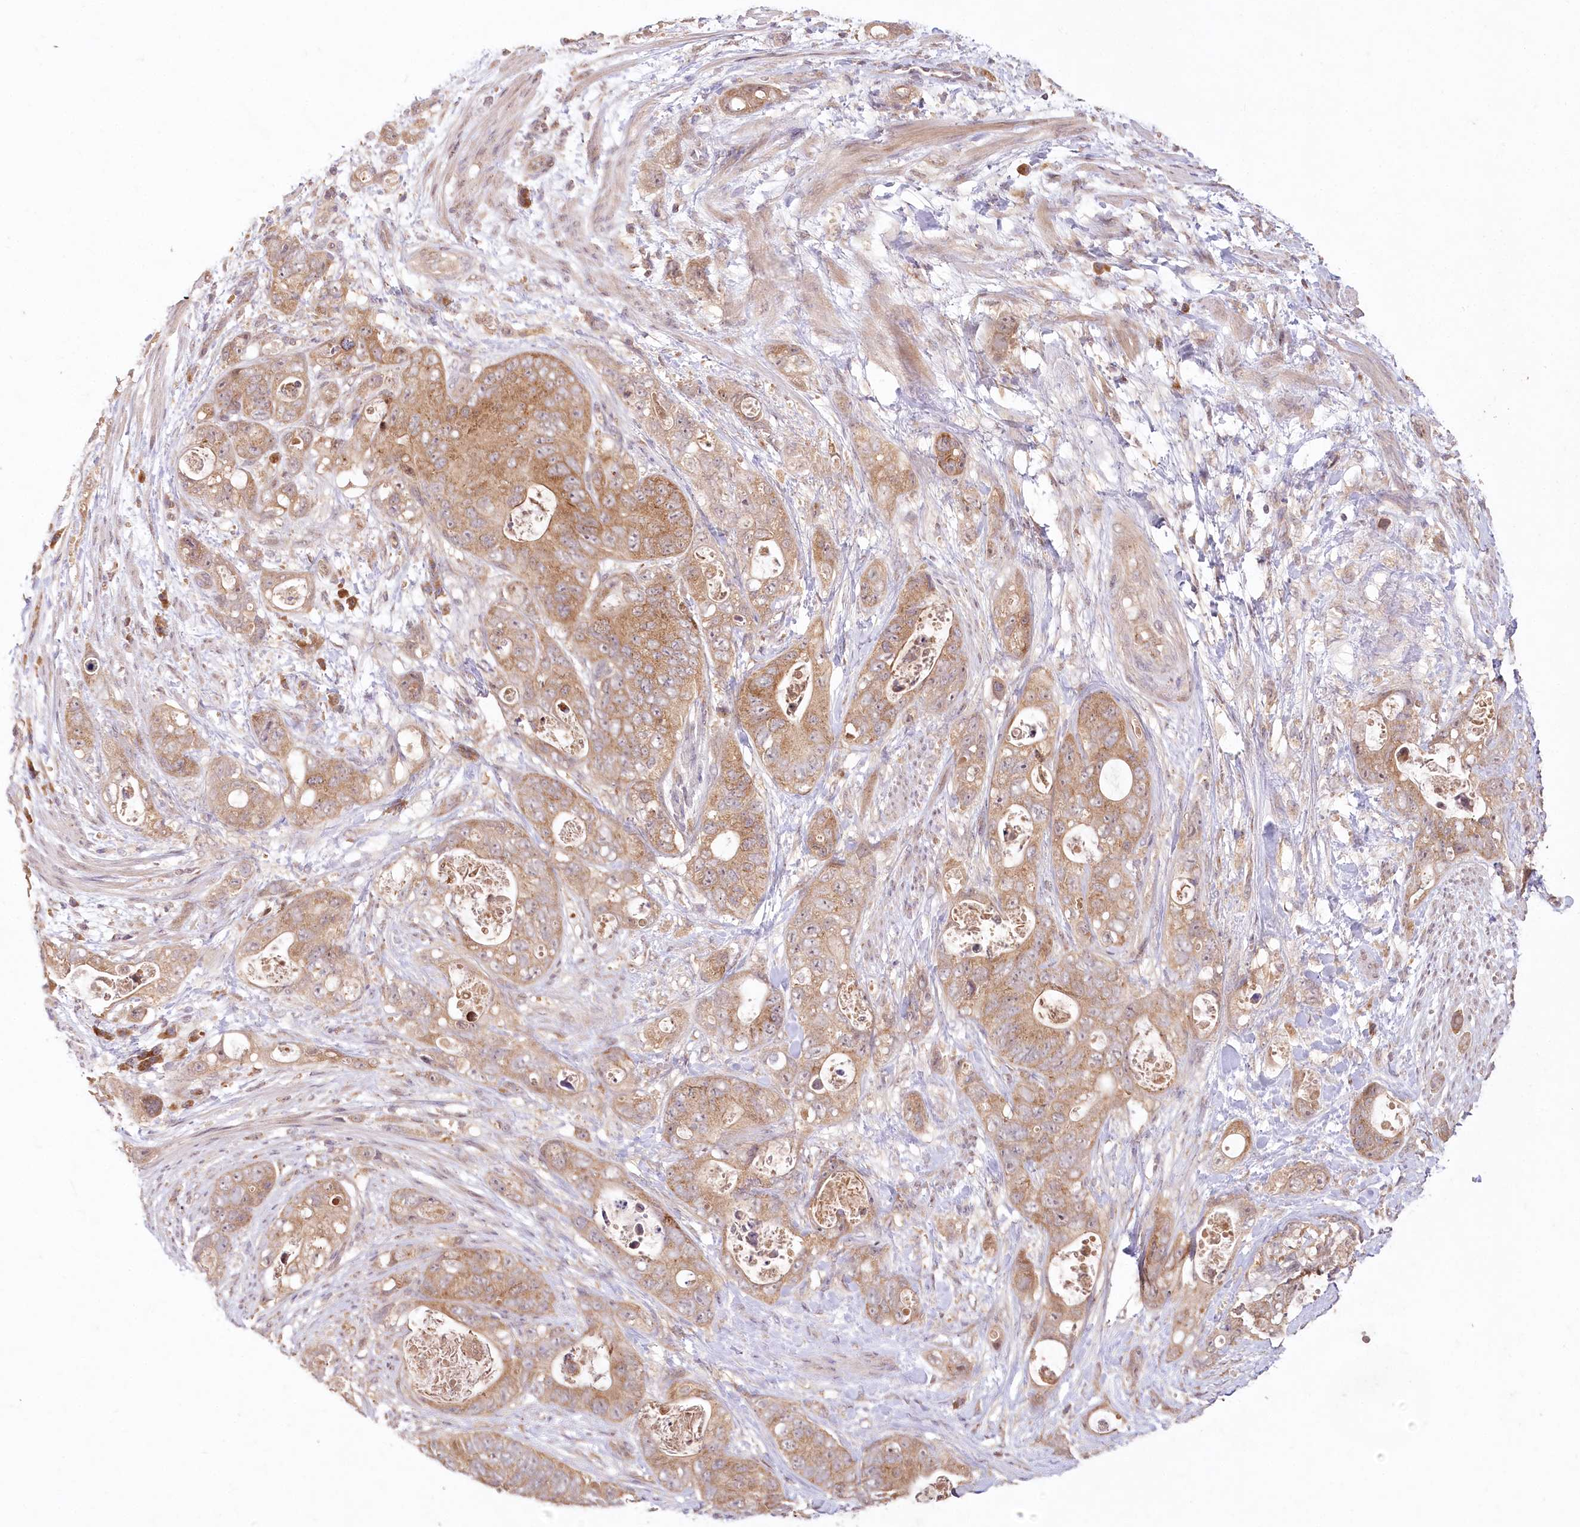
{"staining": {"intensity": "moderate", "quantity": ">75%", "location": "cytoplasmic/membranous"}, "tissue": "stomach cancer", "cell_type": "Tumor cells", "image_type": "cancer", "snomed": [{"axis": "morphology", "description": "Adenocarcinoma, NOS"}, {"axis": "topography", "description": "Stomach"}], "caption": "Human adenocarcinoma (stomach) stained for a protein (brown) displays moderate cytoplasmic/membranous positive staining in about >75% of tumor cells.", "gene": "IRAK1BP1", "patient": {"sex": "female", "age": 89}}